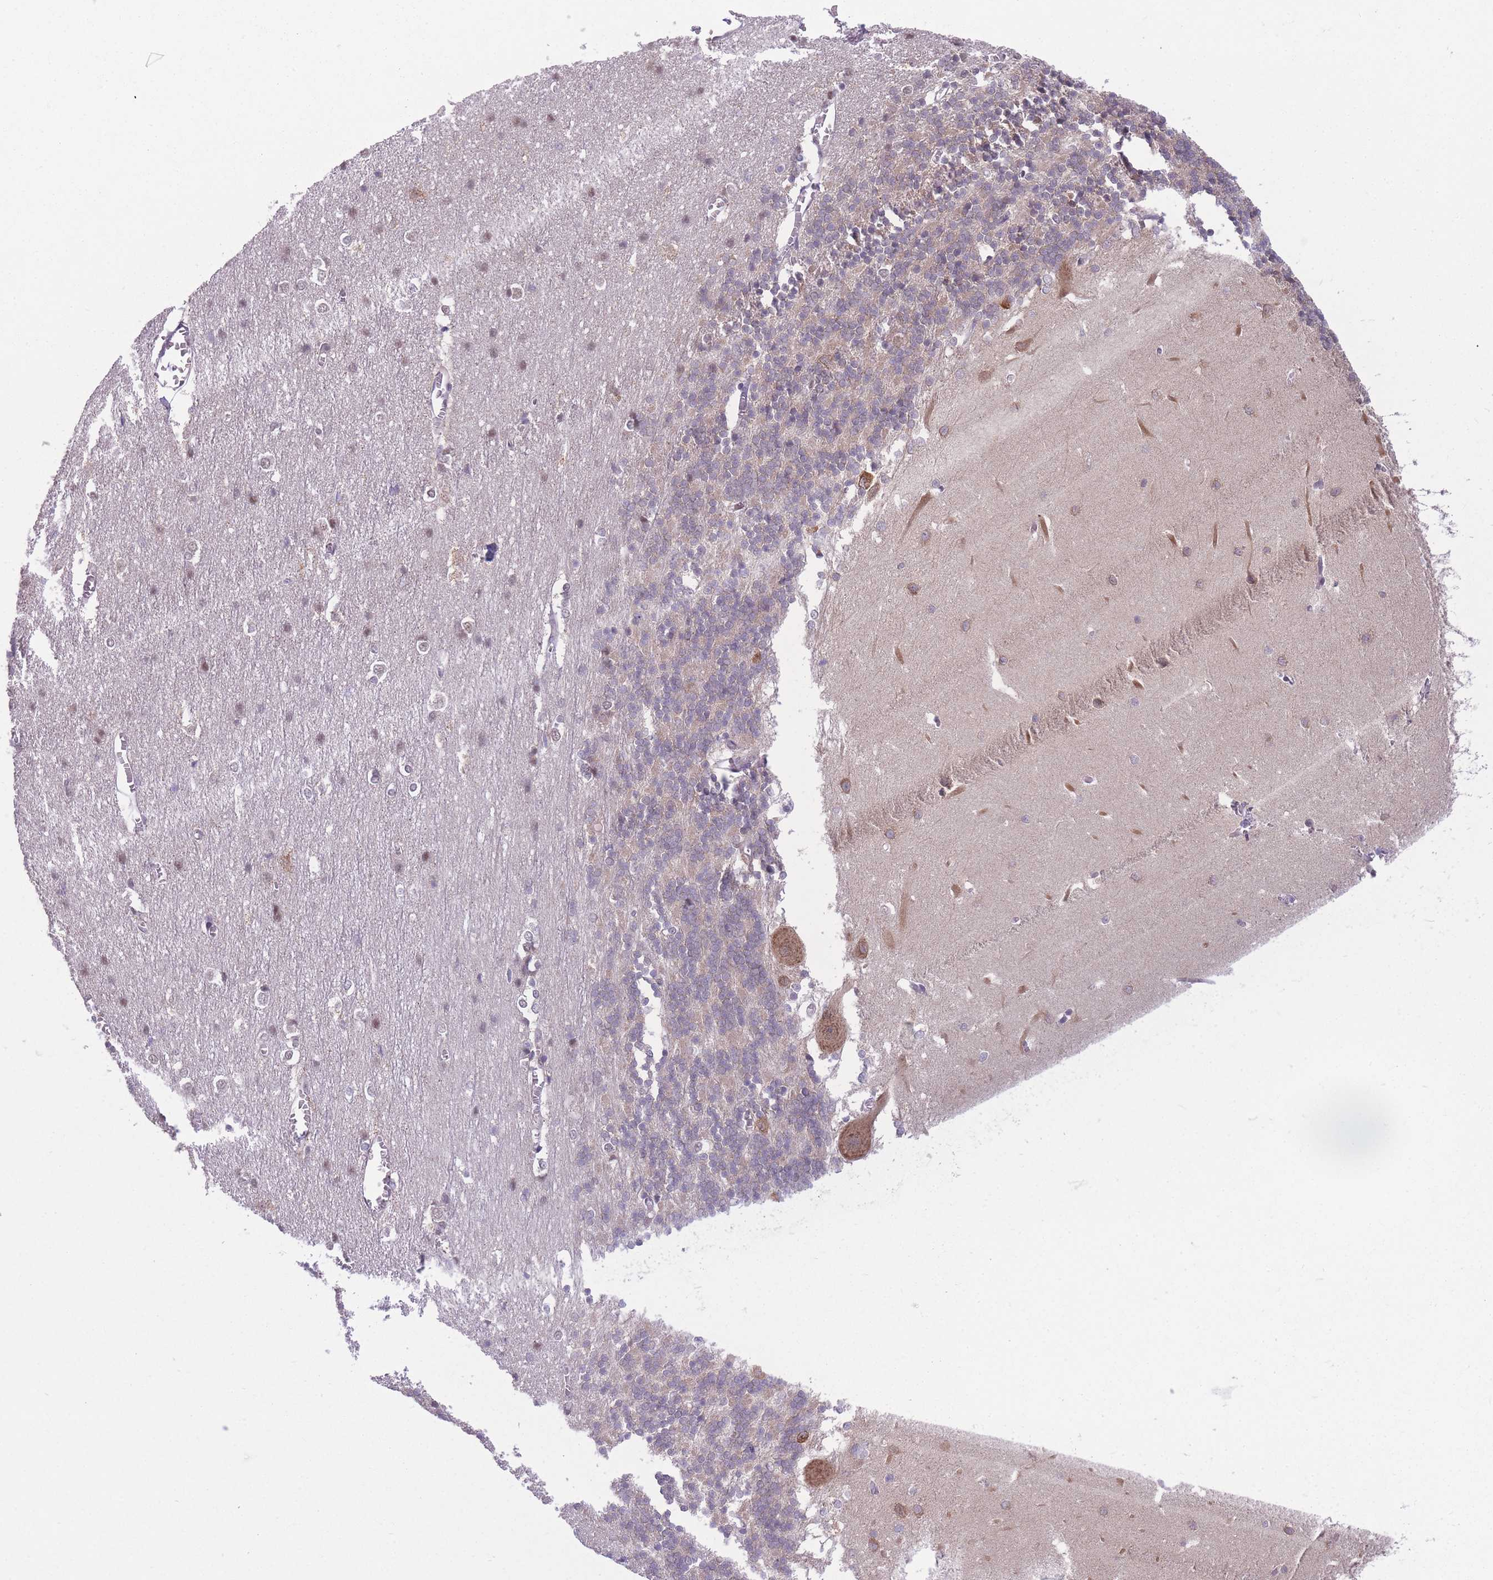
{"staining": {"intensity": "weak", "quantity": "25%-75%", "location": "cytoplasmic/membranous"}, "tissue": "cerebellum", "cell_type": "Cells in granular layer", "image_type": "normal", "snomed": [{"axis": "morphology", "description": "Normal tissue, NOS"}, {"axis": "topography", "description": "Cerebellum"}], "caption": "The histopathology image shows staining of normal cerebellum, revealing weak cytoplasmic/membranous protein expression (brown color) within cells in granular layer. The staining is performed using DAB brown chromogen to label protein expression. The nuclei are counter-stained blue using hematoxylin.", "gene": "CCT6A", "patient": {"sex": "male", "age": 37}}